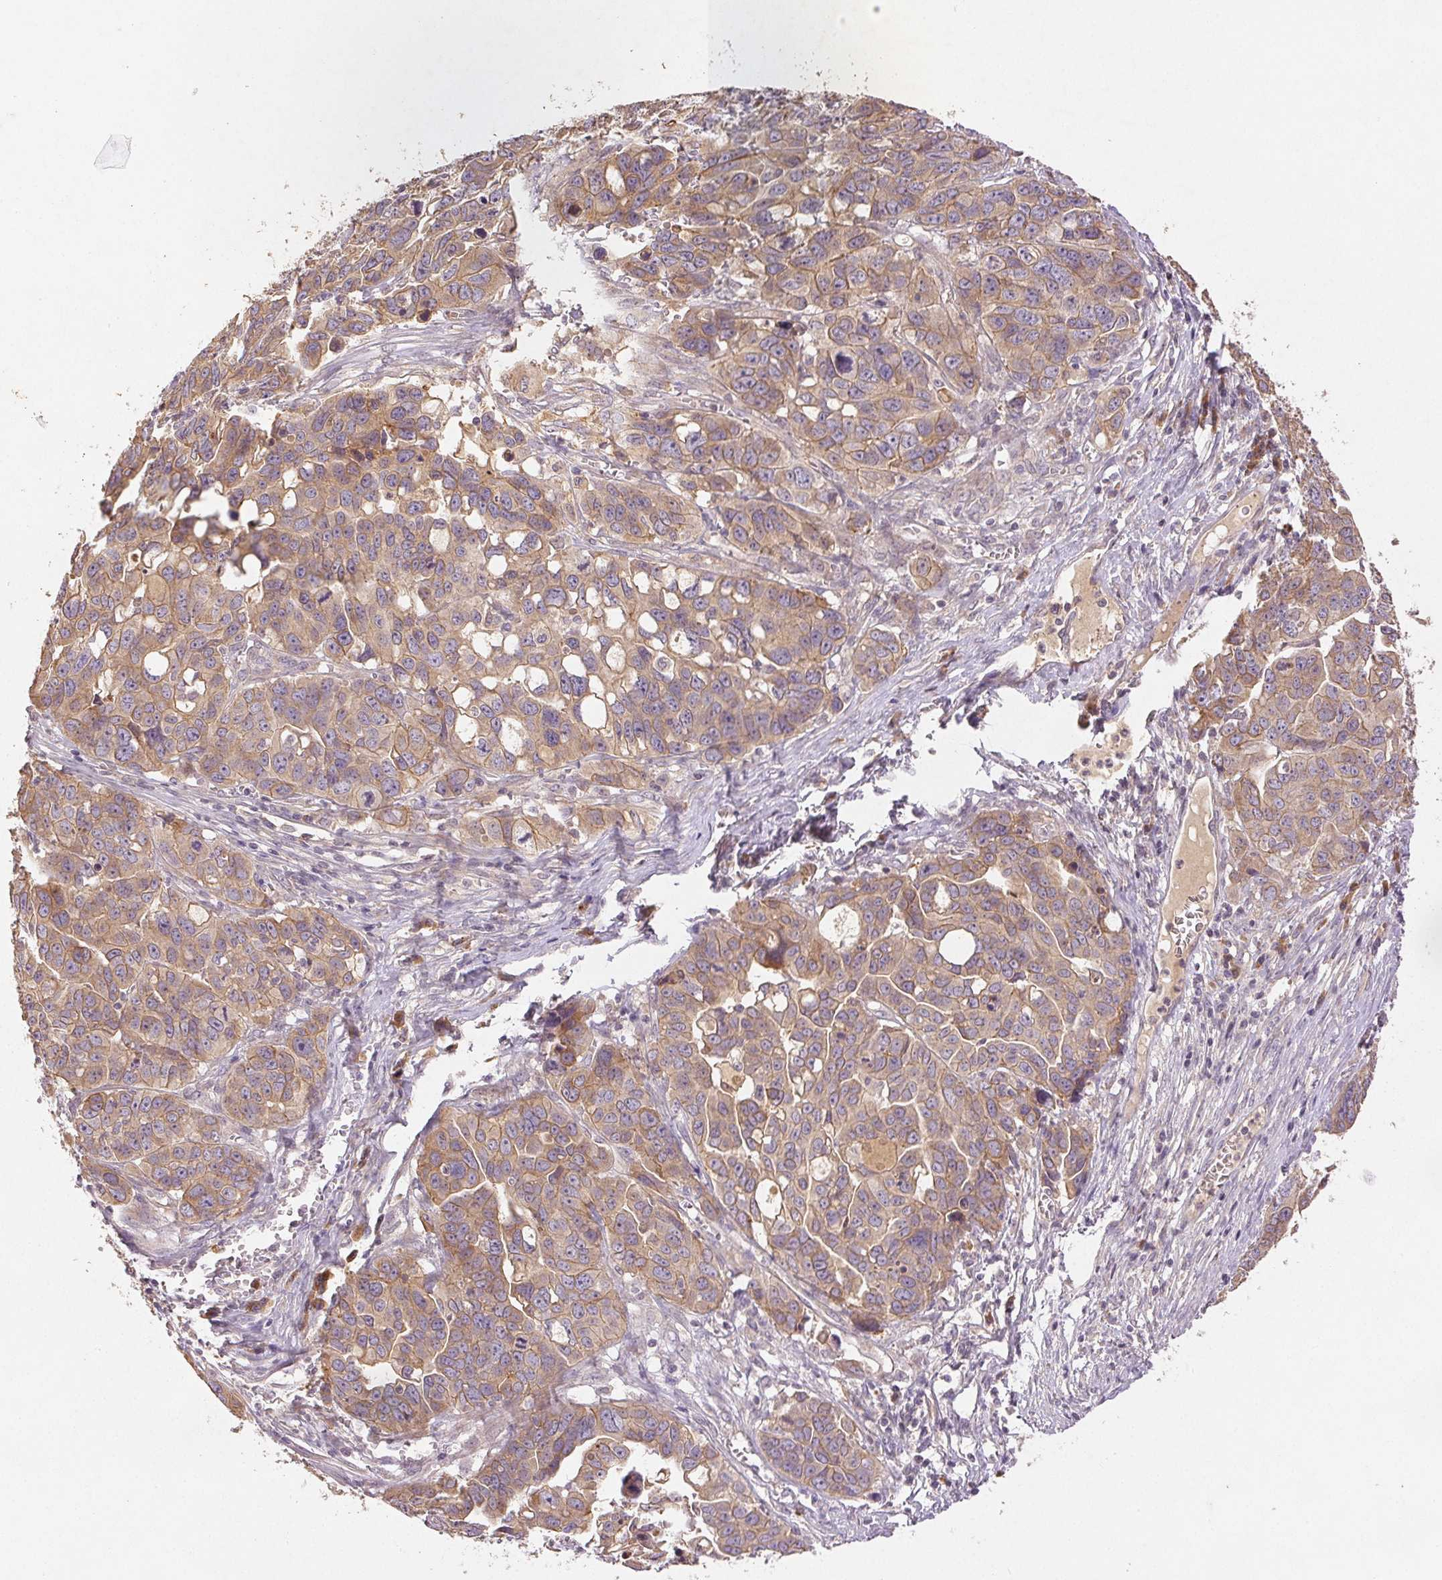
{"staining": {"intensity": "weak", "quantity": ">75%", "location": "cytoplasmic/membranous"}, "tissue": "ovarian cancer", "cell_type": "Tumor cells", "image_type": "cancer", "snomed": [{"axis": "morphology", "description": "Carcinoma, endometroid"}, {"axis": "topography", "description": "Ovary"}], "caption": "Immunohistochemistry (IHC) image of neoplastic tissue: human endometroid carcinoma (ovarian) stained using immunohistochemistry displays low levels of weak protein expression localized specifically in the cytoplasmic/membranous of tumor cells, appearing as a cytoplasmic/membranous brown color.", "gene": "YIF1B", "patient": {"sex": "female", "age": 78}}